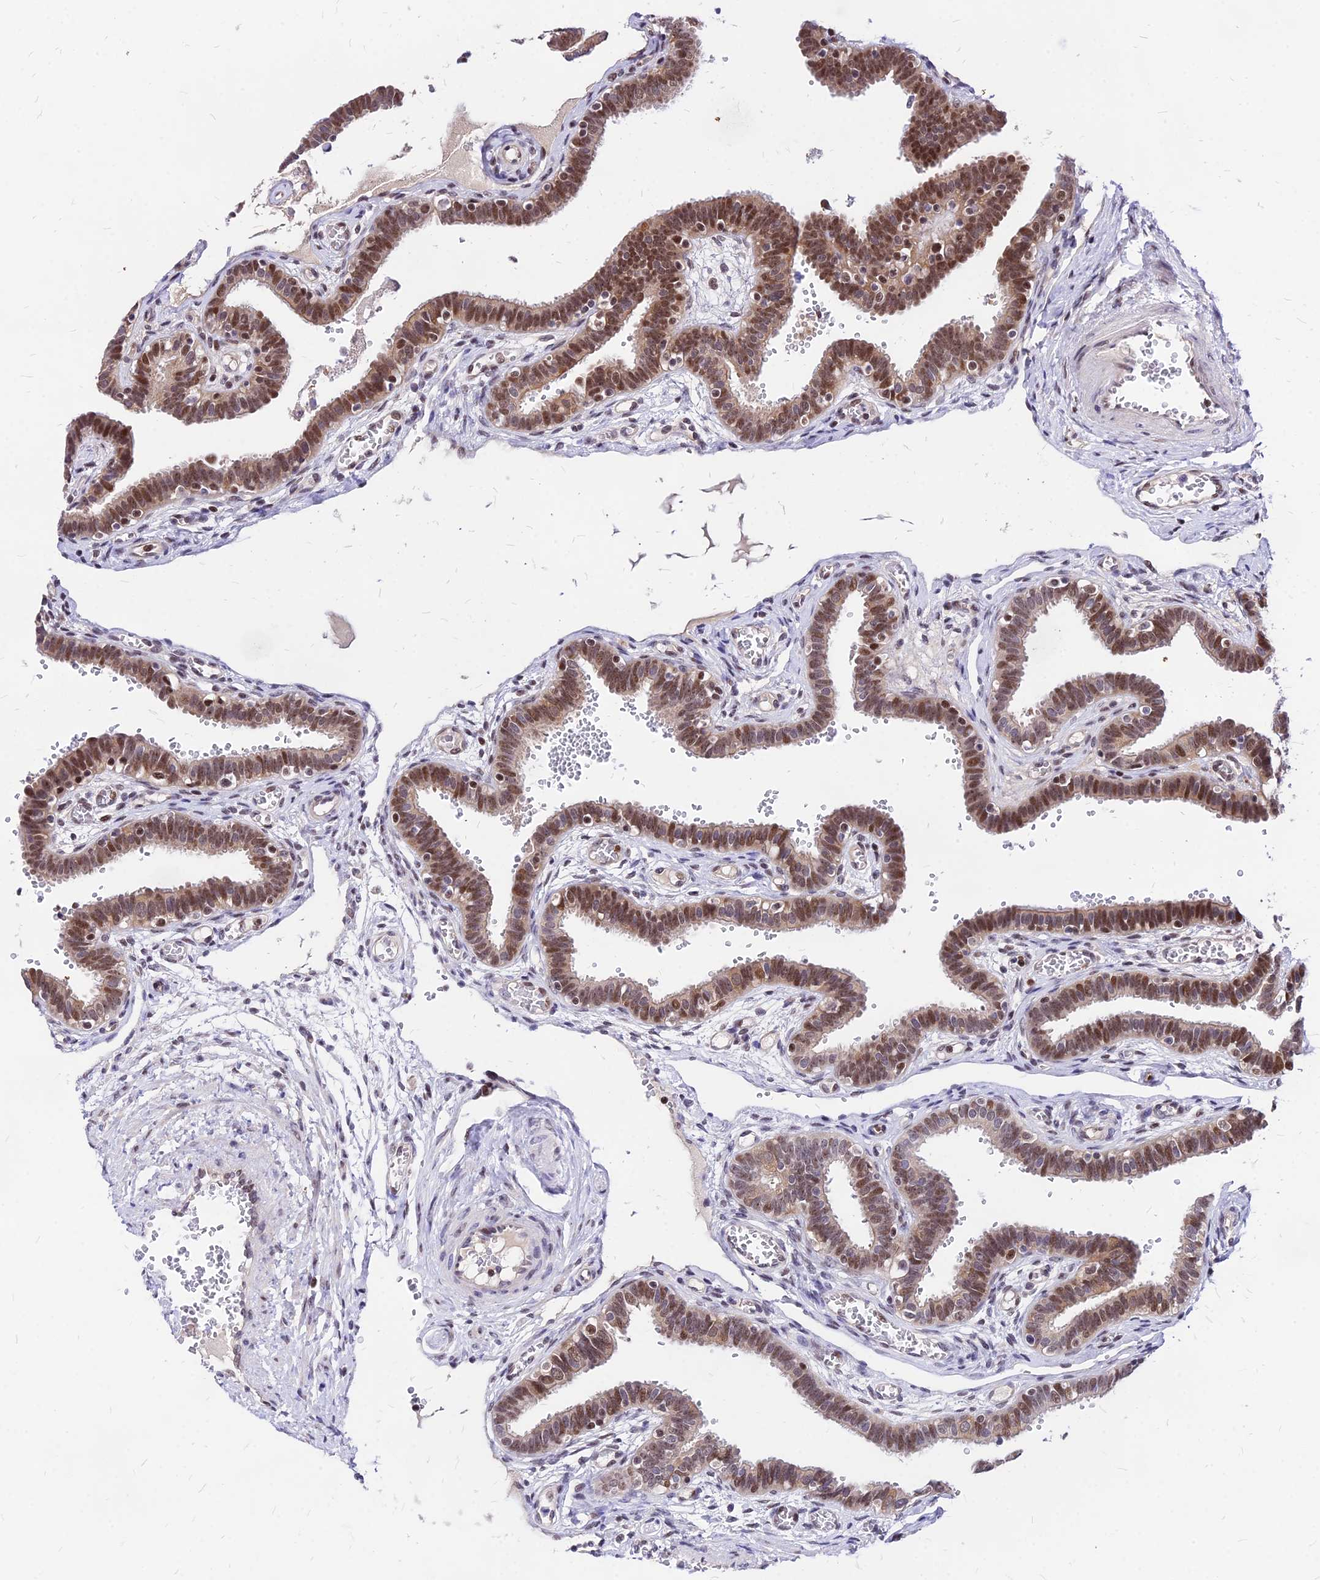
{"staining": {"intensity": "moderate", "quantity": ">75%", "location": "cytoplasmic/membranous,nuclear"}, "tissue": "fallopian tube", "cell_type": "Glandular cells", "image_type": "normal", "snomed": [{"axis": "morphology", "description": "Normal tissue, NOS"}, {"axis": "topography", "description": "Fallopian tube"}, {"axis": "topography", "description": "Placenta"}], "caption": "Fallopian tube stained for a protein (brown) exhibits moderate cytoplasmic/membranous,nuclear positive expression in approximately >75% of glandular cells.", "gene": "DDX55", "patient": {"sex": "female", "age": 32}}